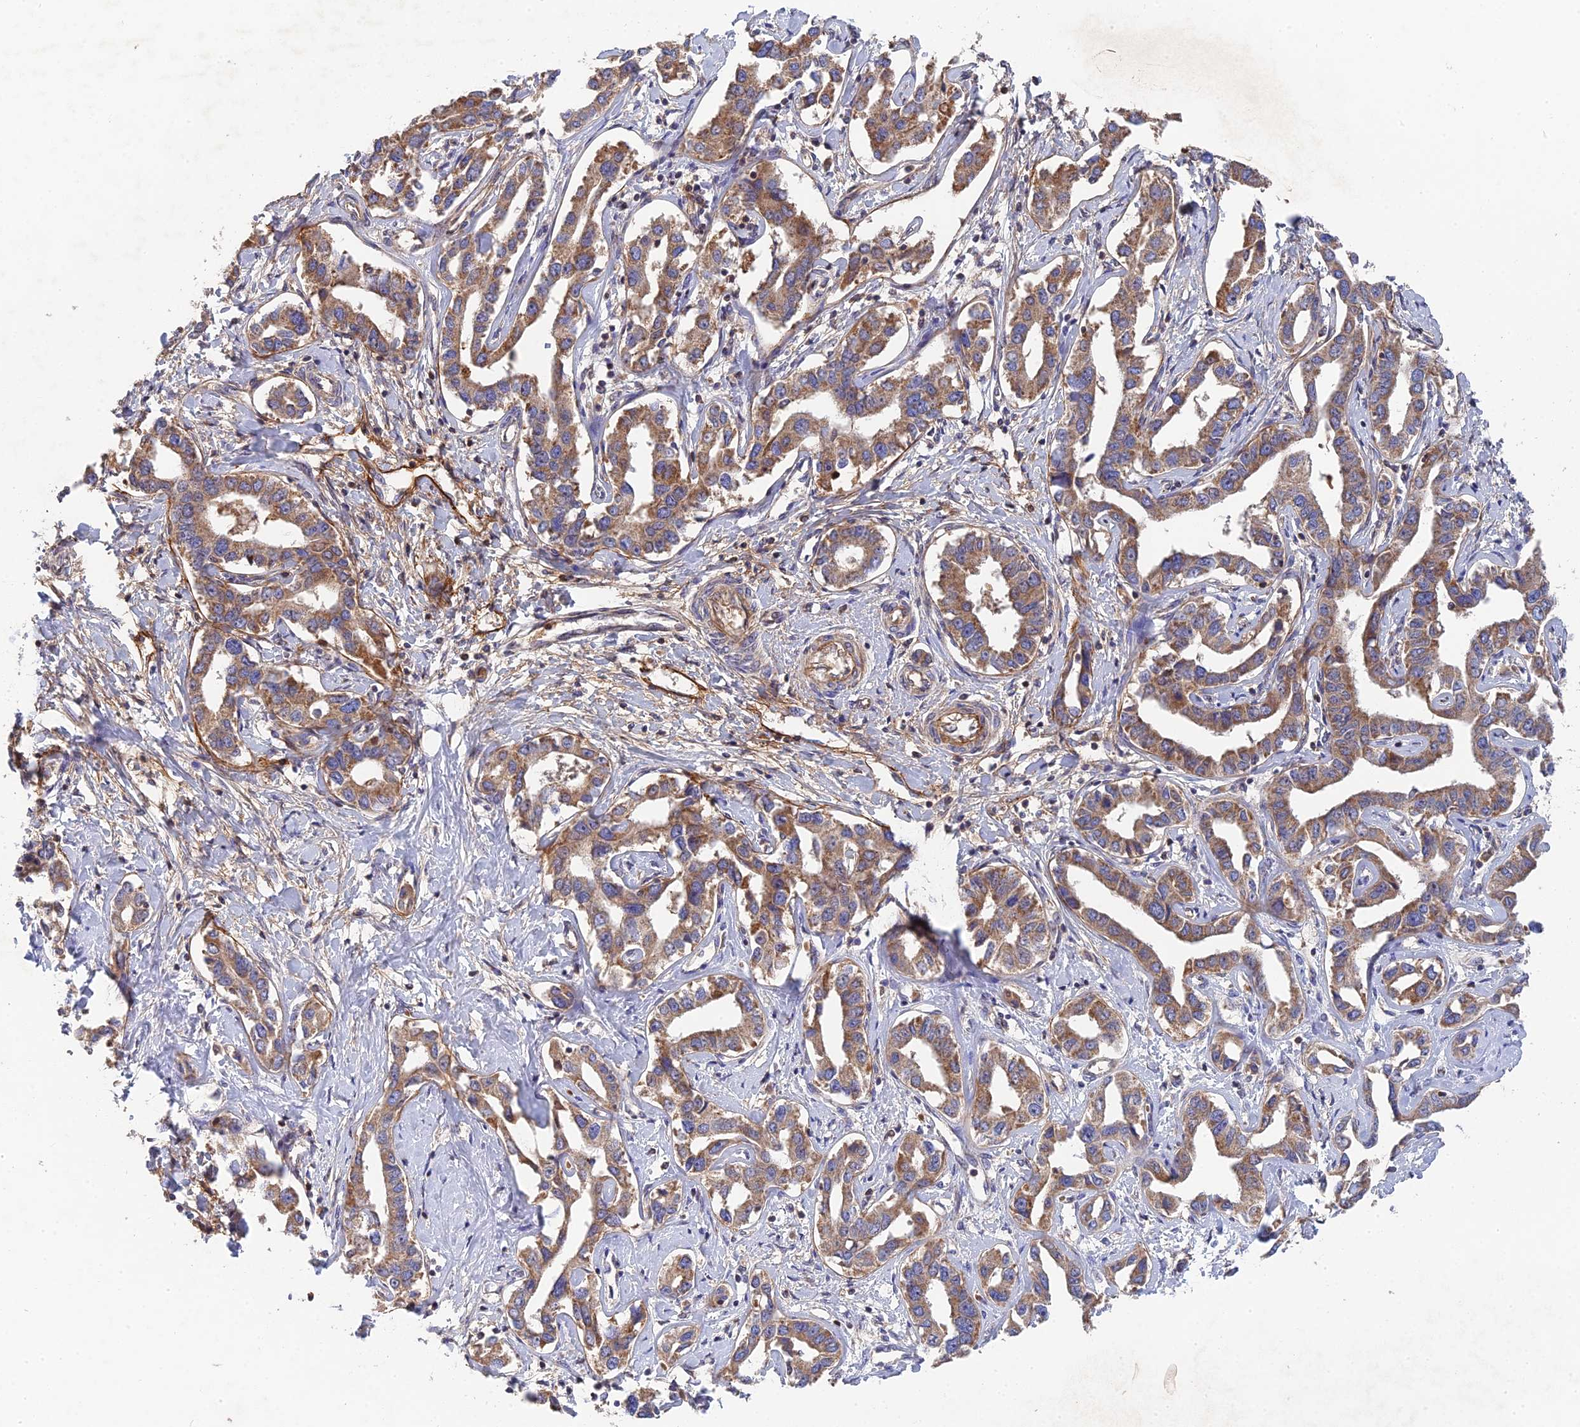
{"staining": {"intensity": "moderate", "quantity": ">75%", "location": "cytoplasmic/membranous"}, "tissue": "liver cancer", "cell_type": "Tumor cells", "image_type": "cancer", "snomed": [{"axis": "morphology", "description": "Cholangiocarcinoma"}, {"axis": "topography", "description": "Liver"}], "caption": "Approximately >75% of tumor cells in human cholangiocarcinoma (liver) reveal moderate cytoplasmic/membranous protein positivity as visualized by brown immunohistochemical staining.", "gene": "RPIA", "patient": {"sex": "male", "age": 59}}